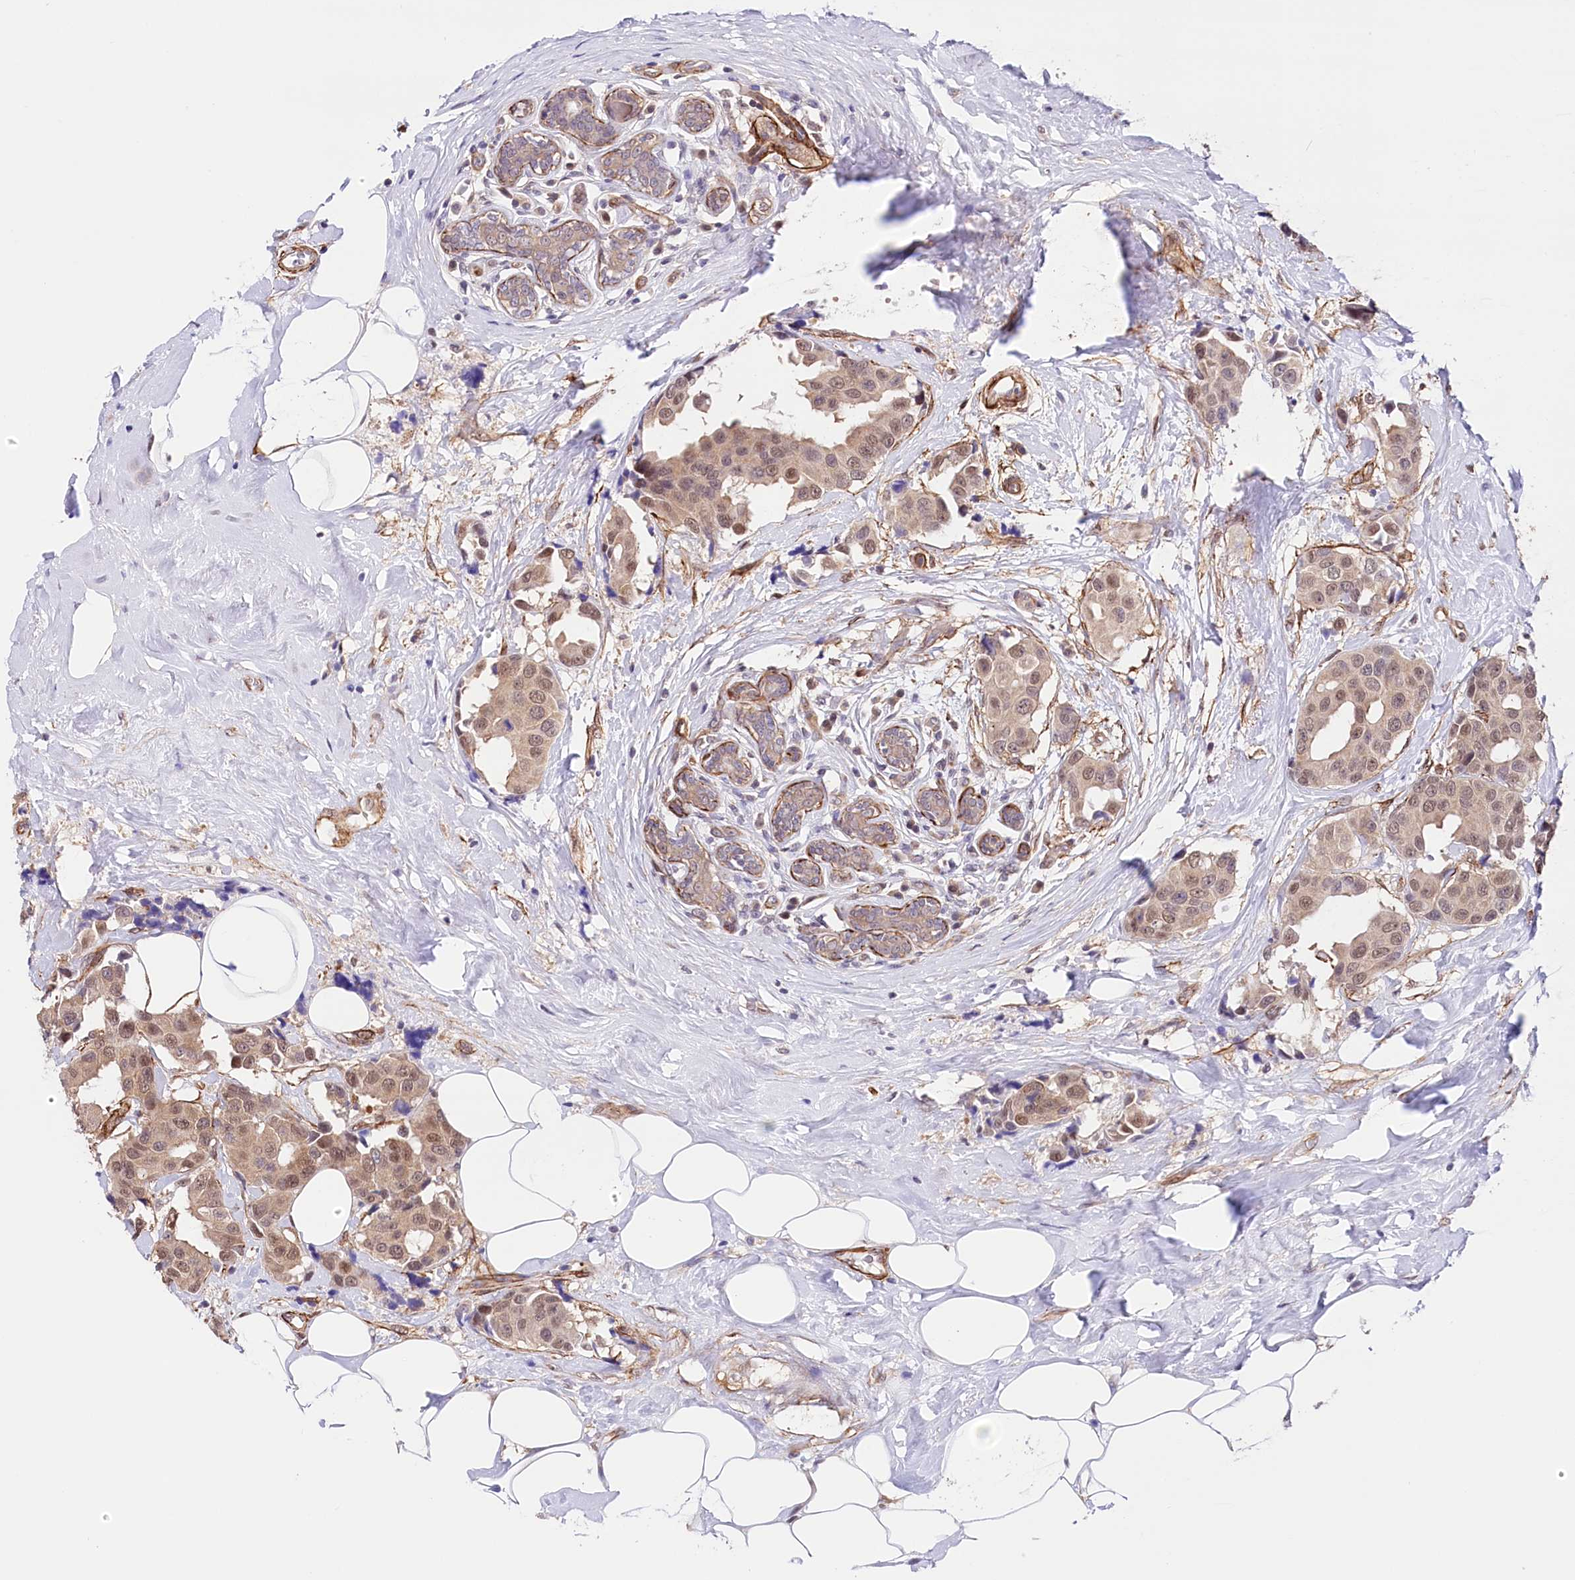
{"staining": {"intensity": "weak", "quantity": ">75%", "location": "nuclear"}, "tissue": "breast cancer", "cell_type": "Tumor cells", "image_type": "cancer", "snomed": [{"axis": "morphology", "description": "Normal tissue, NOS"}, {"axis": "morphology", "description": "Duct carcinoma"}, {"axis": "topography", "description": "Breast"}], "caption": "Weak nuclear protein expression is appreciated in approximately >75% of tumor cells in invasive ductal carcinoma (breast). Using DAB (3,3'-diaminobenzidine) (brown) and hematoxylin (blue) stains, captured at high magnification using brightfield microscopy.", "gene": "PPP2R5B", "patient": {"sex": "female", "age": 39}}